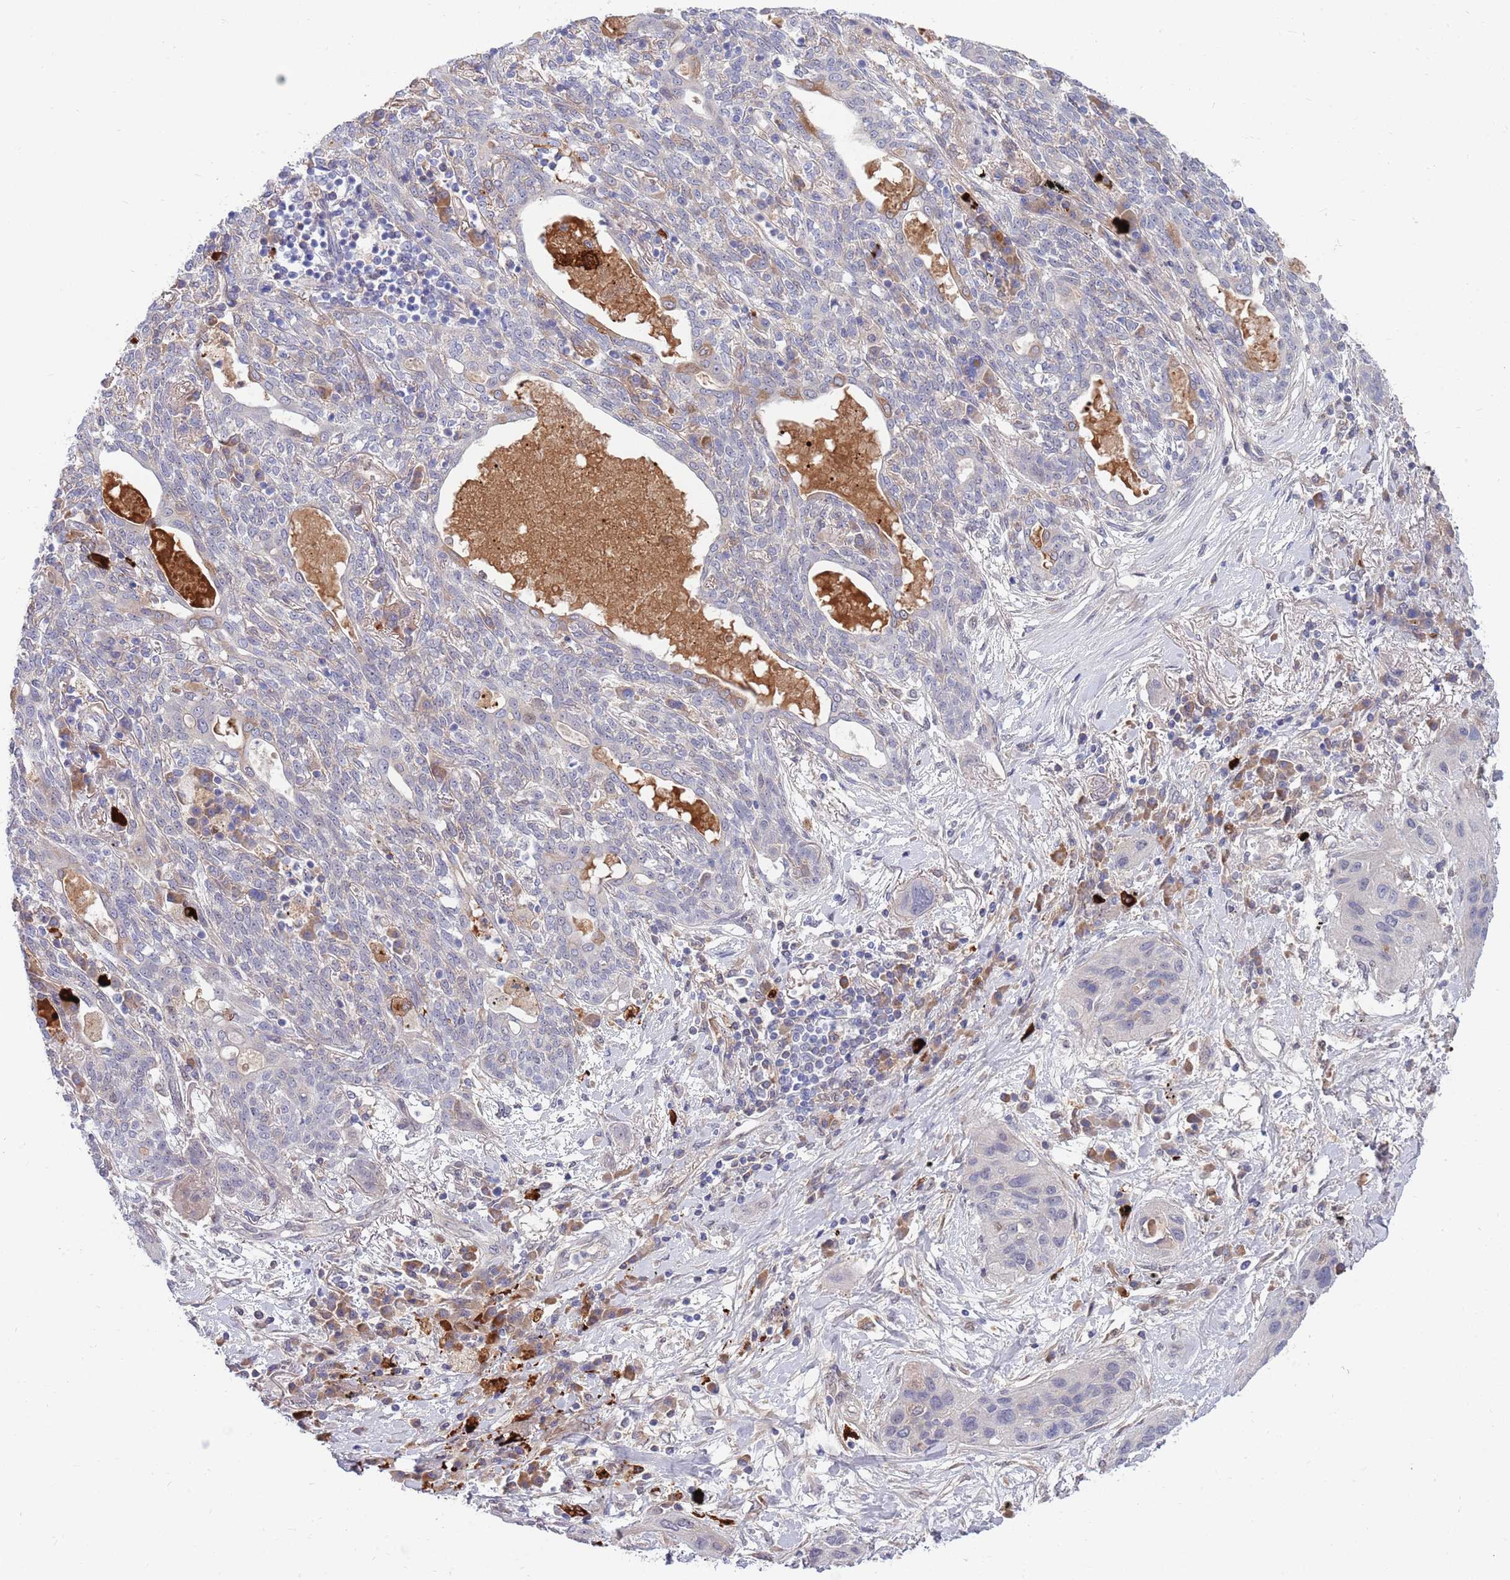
{"staining": {"intensity": "negative", "quantity": "none", "location": "none"}, "tissue": "lung cancer", "cell_type": "Tumor cells", "image_type": "cancer", "snomed": [{"axis": "morphology", "description": "Squamous cell carcinoma, NOS"}, {"axis": "topography", "description": "Lung"}], "caption": "The immunohistochemistry image has no significant staining in tumor cells of lung squamous cell carcinoma tissue.", "gene": "NLRP6", "patient": {"sex": "female", "age": 70}}